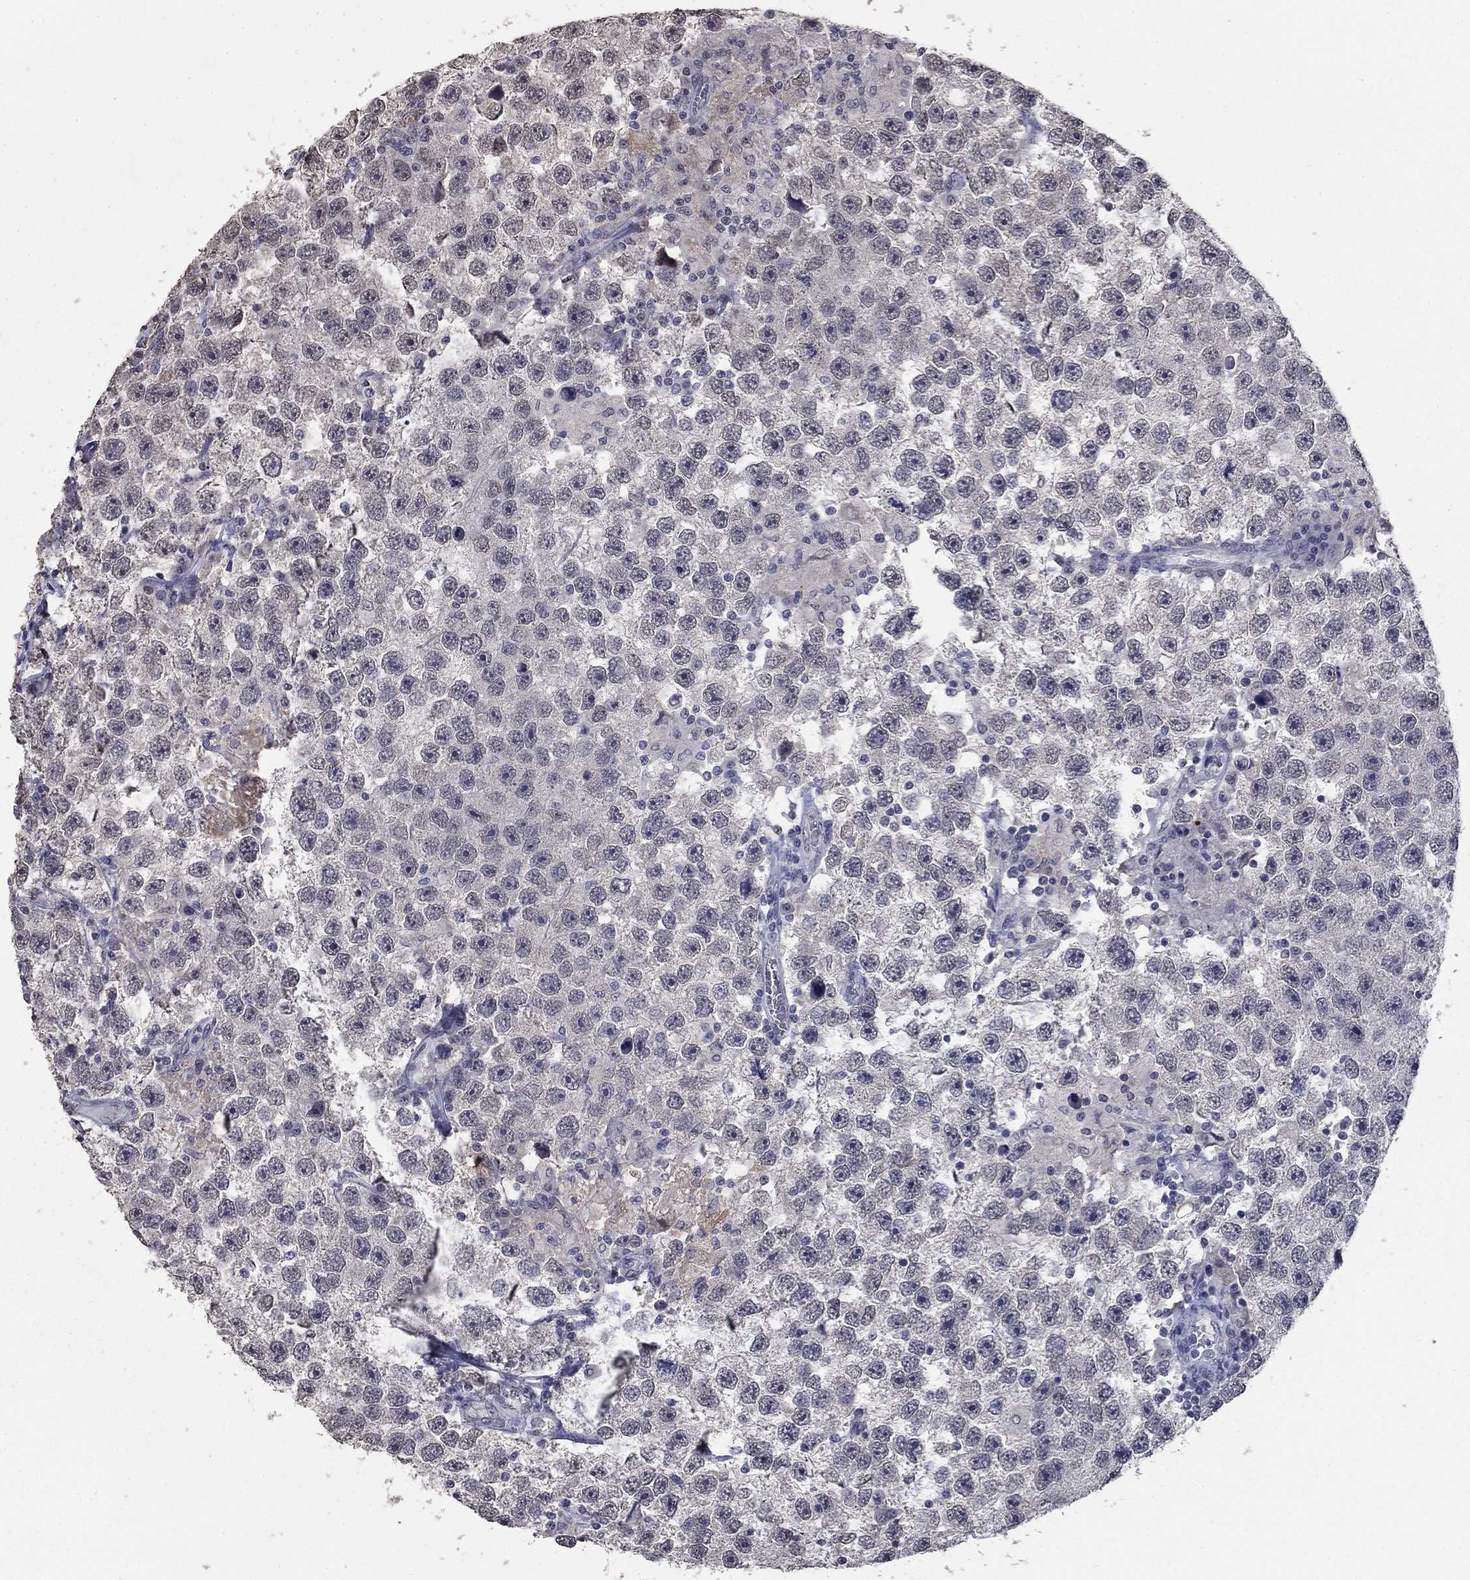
{"staining": {"intensity": "negative", "quantity": "none", "location": "none"}, "tissue": "testis cancer", "cell_type": "Tumor cells", "image_type": "cancer", "snomed": [{"axis": "morphology", "description": "Seminoma, NOS"}, {"axis": "topography", "description": "Testis"}], "caption": "Immunohistochemical staining of human testis cancer displays no significant positivity in tumor cells.", "gene": "SPATA33", "patient": {"sex": "male", "age": 26}}